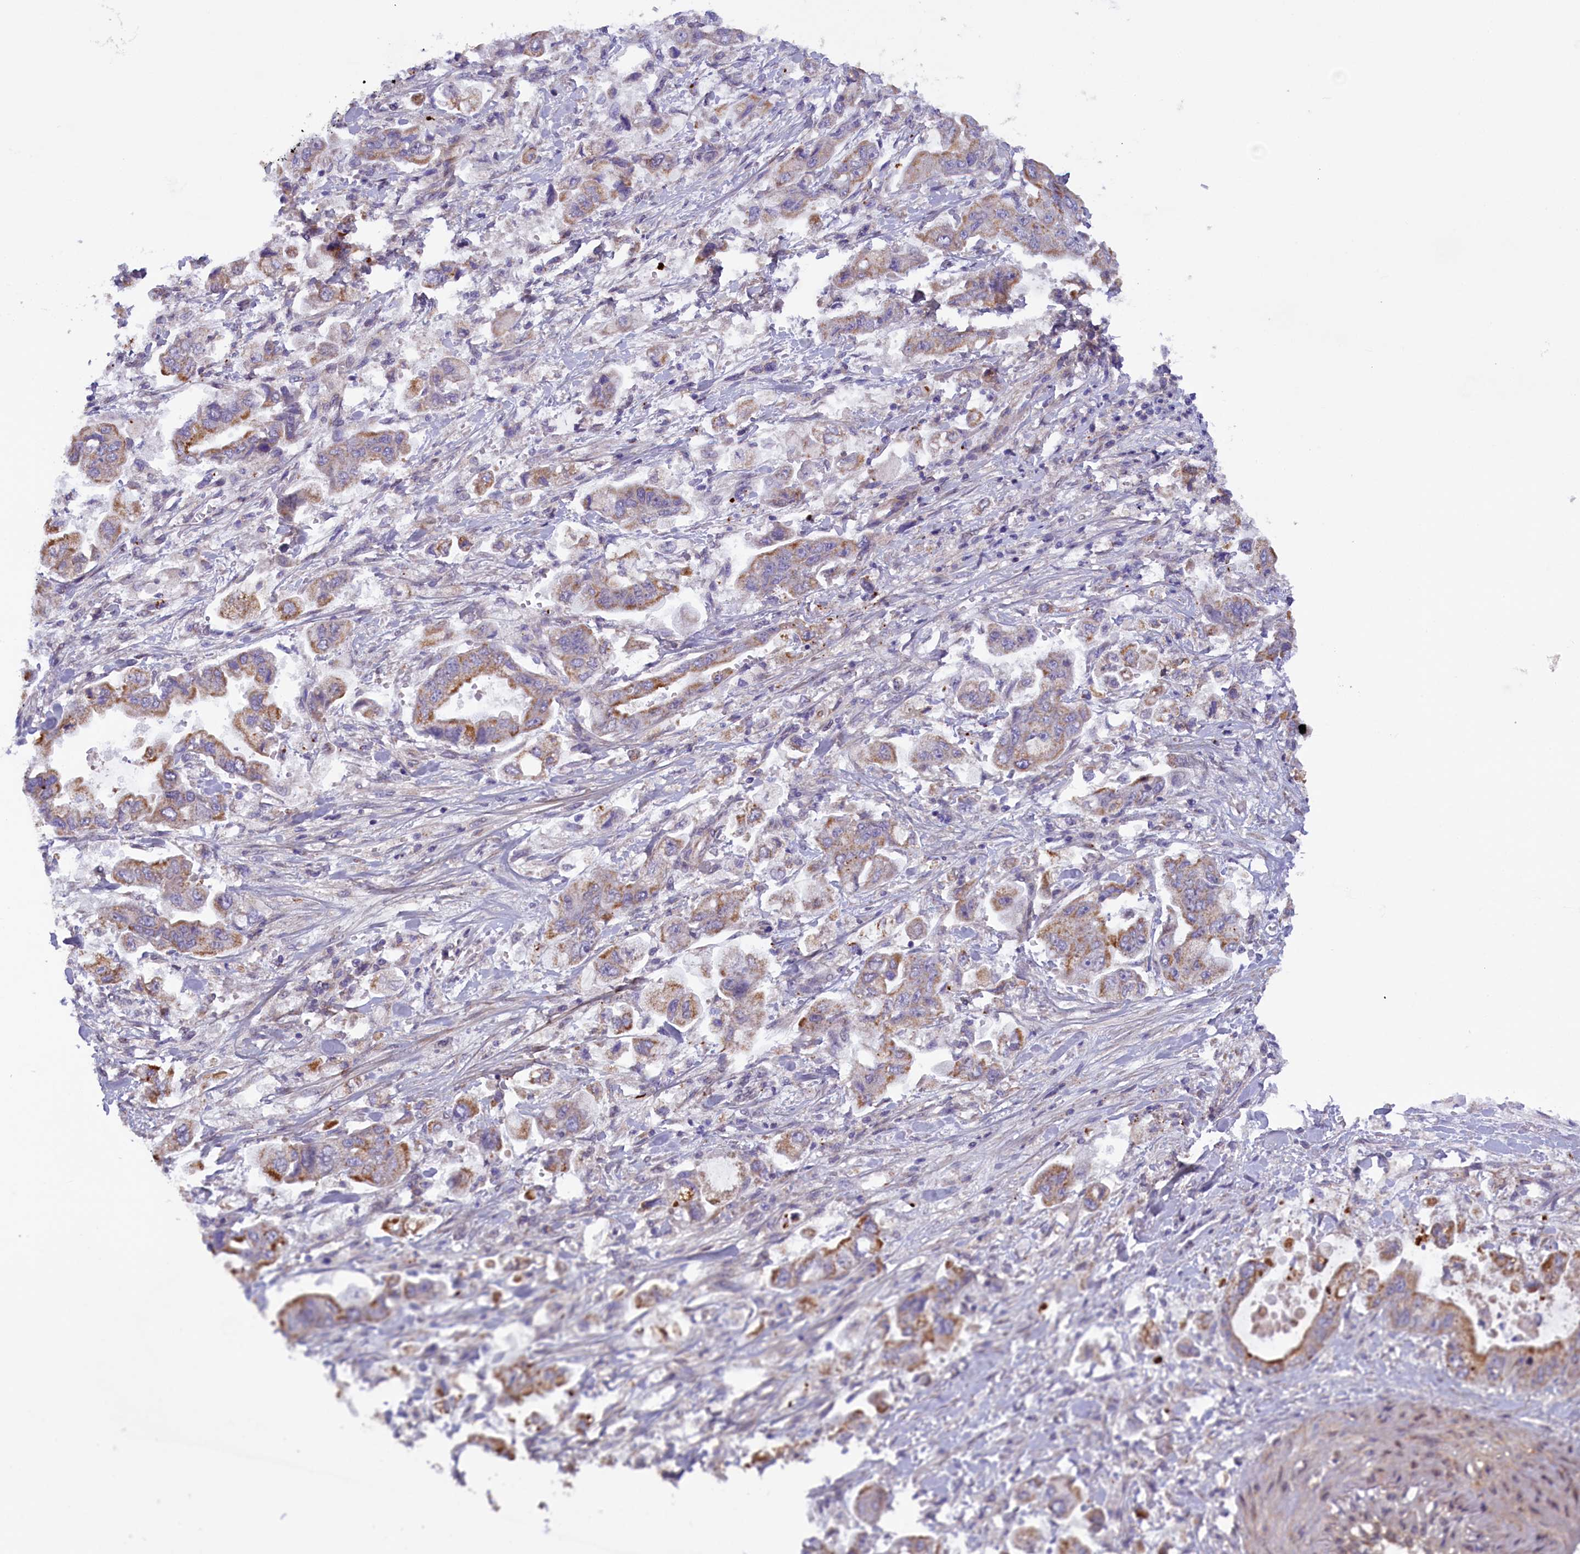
{"staining": {"intensity": "moderate", "quantity": "<25%", "location": "cytoplasmic/membranous"}, "tissue": "stomach cancer", "cell_type": "Tumor cells", "image_type": "cancer", "snomed": [{"axis": "morphology", "description": "Adenocarcinoma, NOS"}, {"axis": "topography", "description": "Stomach"}], "caption": "Stomach adenocarcinoma stained with DAB (3,3'-diaminobenzidine) IHC shows low levels of moderate cytoplasmic/membranous positivity in approximately <25% of tumor cells.", "gene": "ACAD8", "patient": {"sex": "male", "age": 62}}